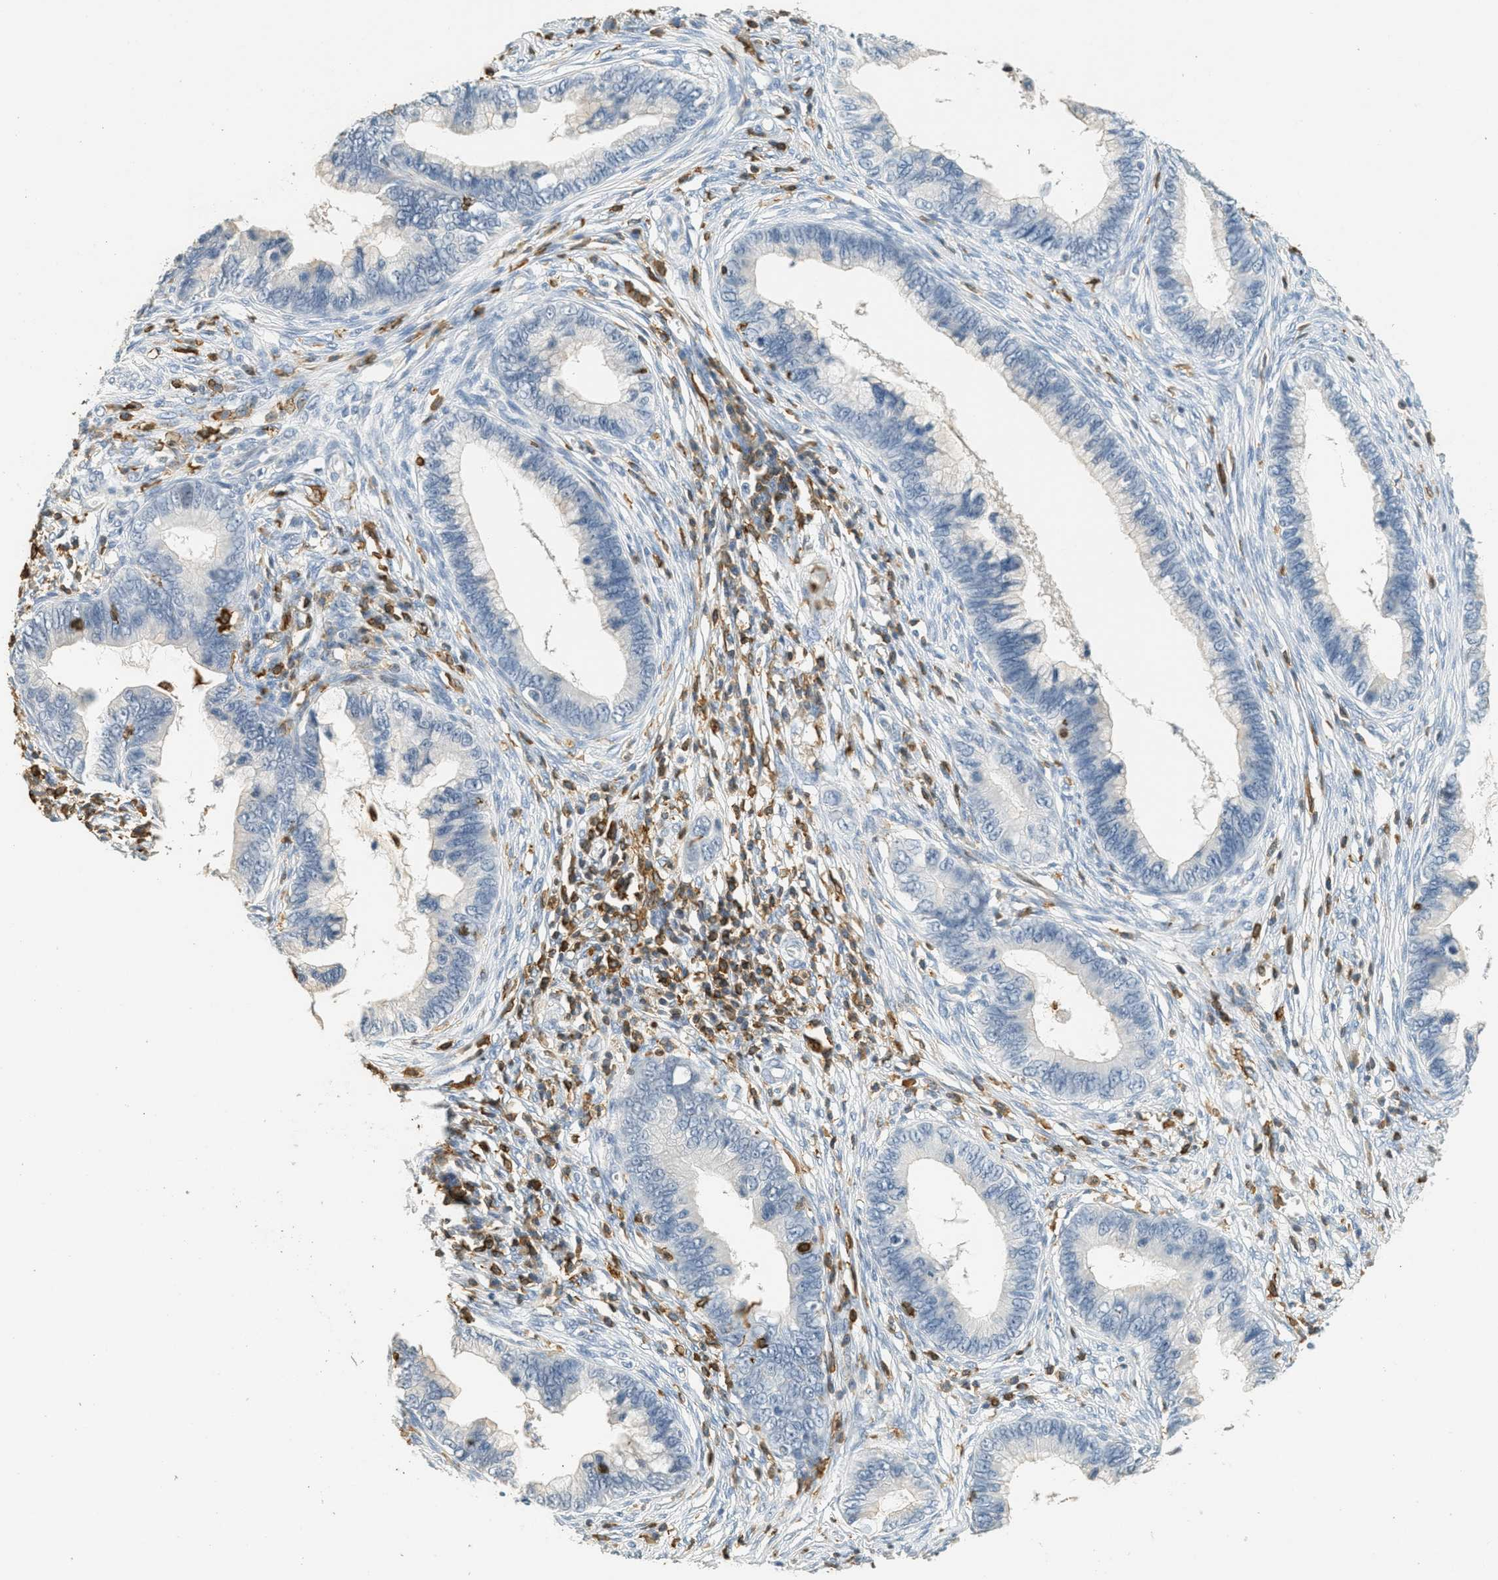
{"staining": {"intensity": "negative", "quantity": "none", "location": "none"}, "tissue": "cervical cancer", "cell_type": "Tumor cells", "image_type": "cancer", "snomed": [{"axis": "morphology", "description": "Adenocarcinoma, NOS"}, {"axis": "topography", "description": "Cervix"}], "caption": "This is a image of IHC staining of adenocarcinoma (cervical), which shows no expression in tumor cells.", "gene": "LSP1", "patient": {"sex": "female", "age": 44}}